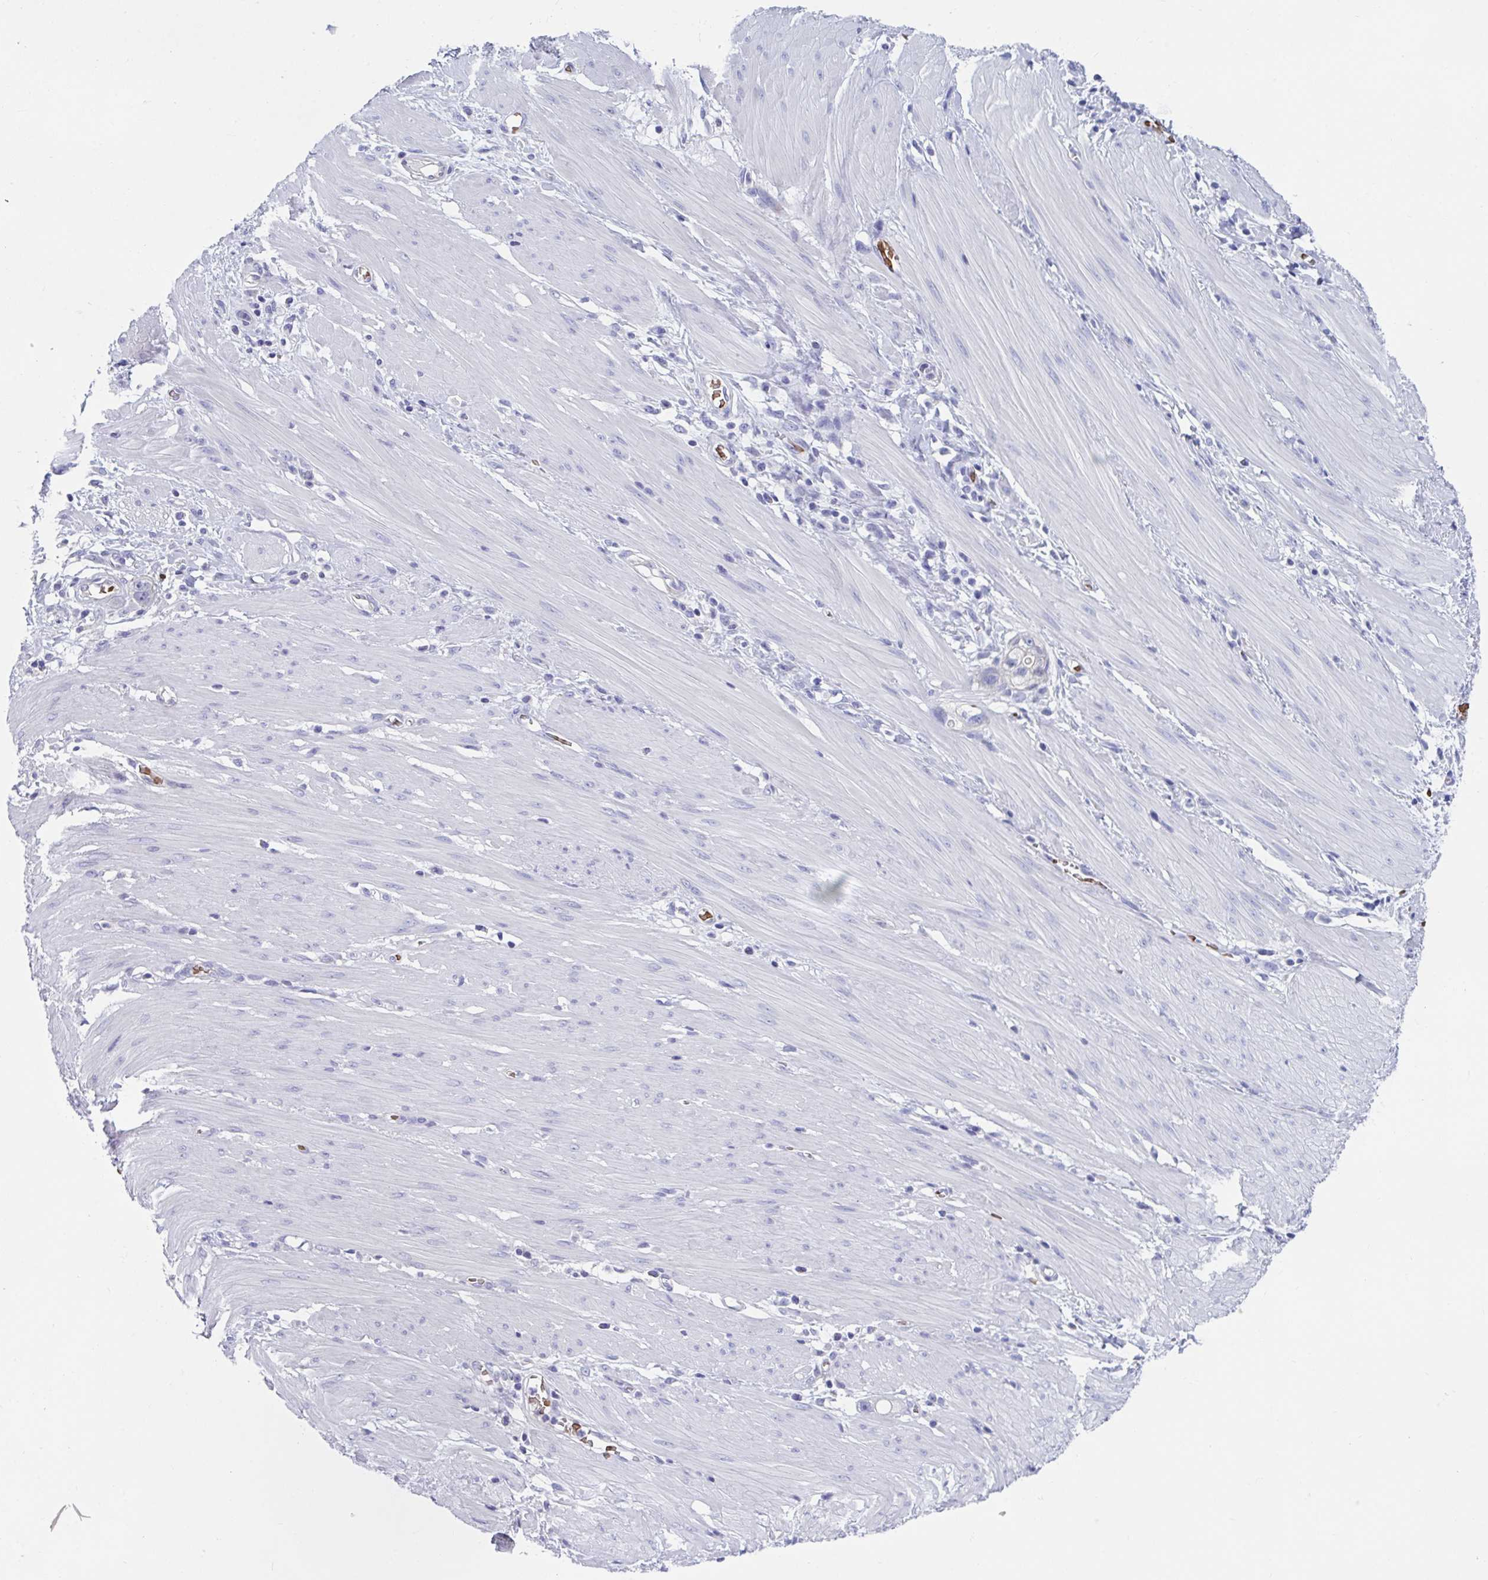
{"staining": {"intensity": "negative", "quantity": "none", "location": "none"}, "tissue": "stomach cancer", "cell_type": "Tumor cells", "image_type": "cancer", "snomed": [{"axis": "morphology", "description": "Adenocarcinoma, NOS"}, {"axis": "topography", "description": "Stomach"}, {"axis": "topography", "description": "Stomach, lower"}], "caption": "Stomach adenocarcinoma was stained to show a protein in brown. There is no significant expression in tumor cells. The staining is performed using DAB brown chromogen with nuclei counter-stained in using hematoxylin.", "gene": "TTC30B", "patient": {"sex": "female", "age": 48}}